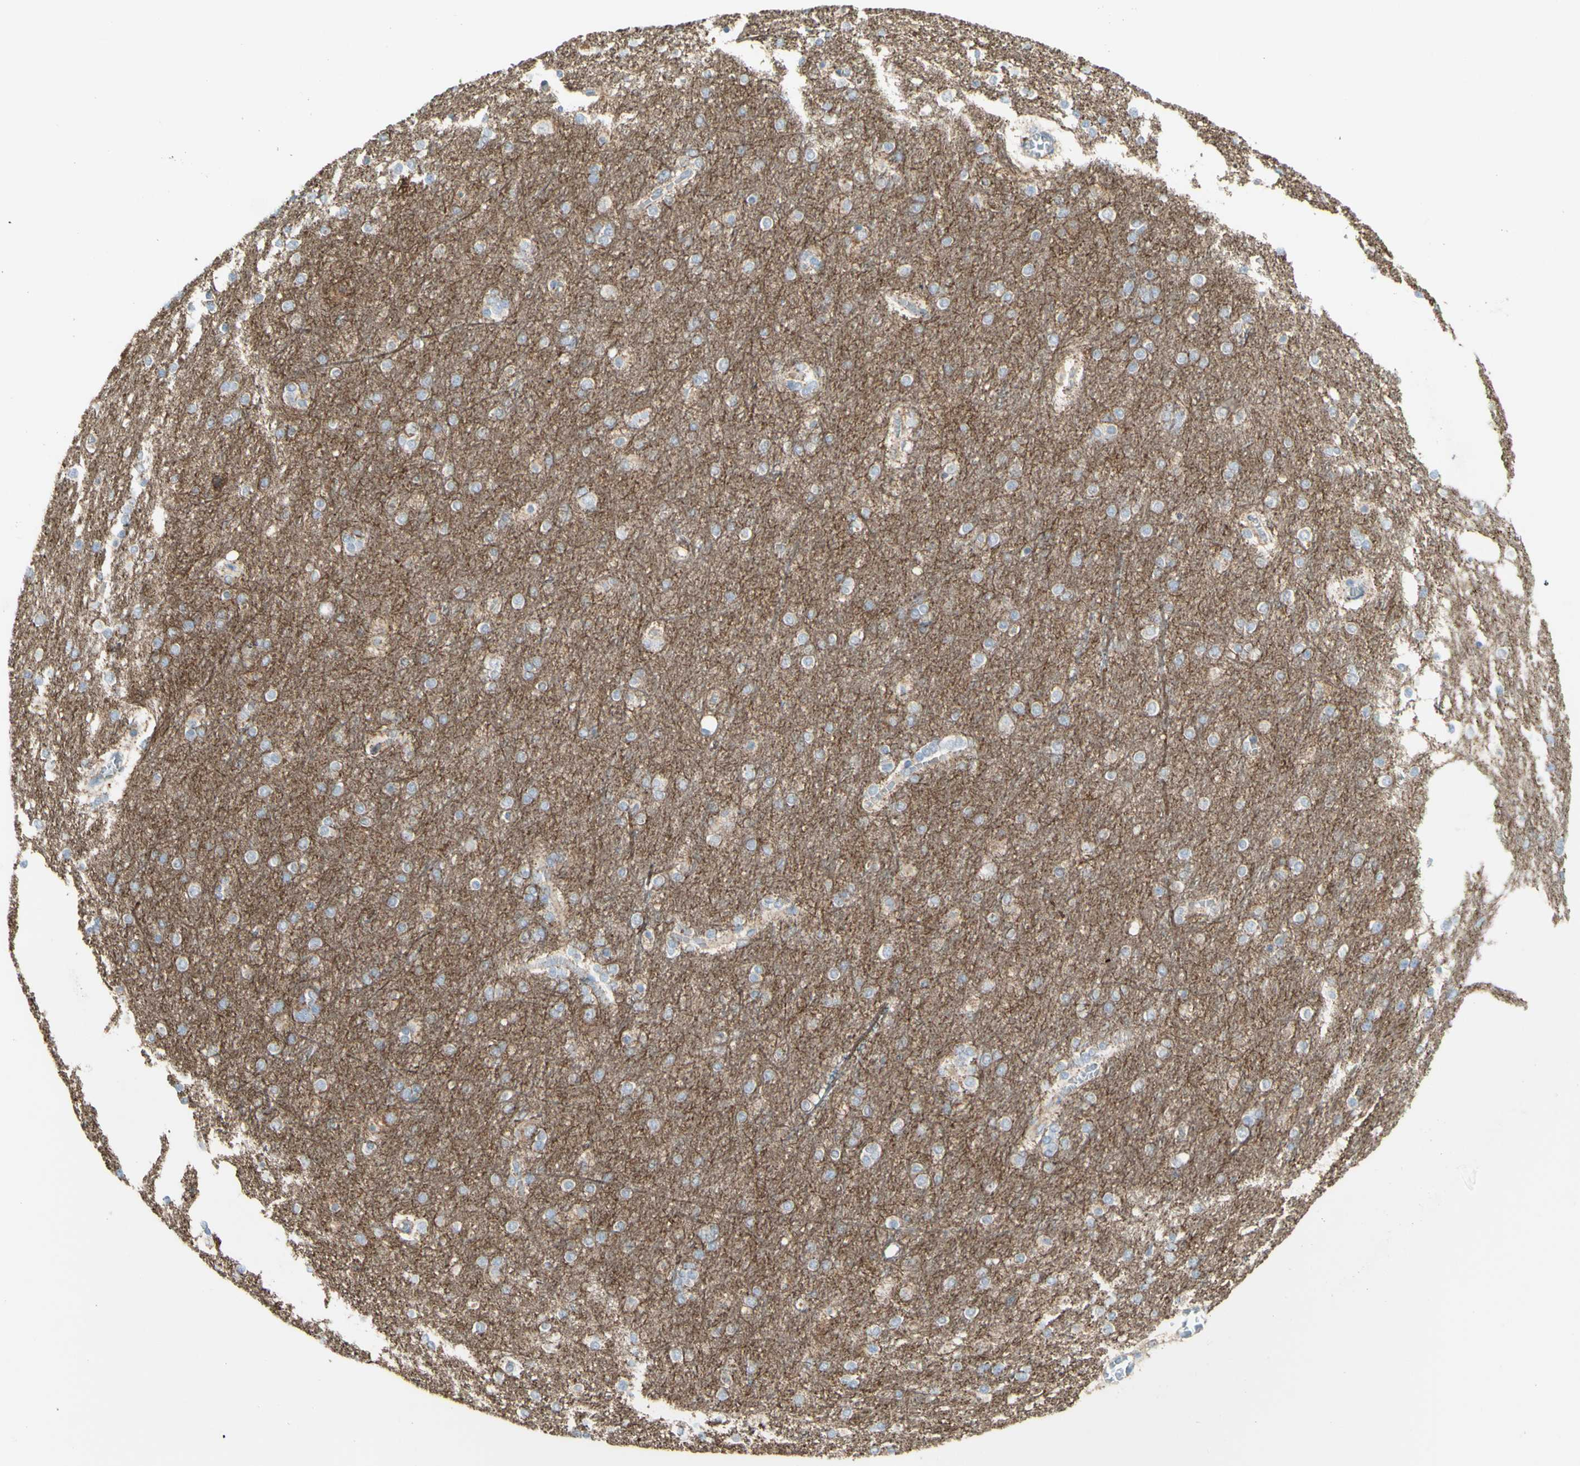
{"staining": {"intensity": "weak", "quantity": ">75%", "location": "cytoplasmic/membranous"}, "tissue": "cerebral cortex", "cell_type": "Endothelial cells", "image_type": "normal", "snomed": [{"axis": "morphology", "description": "Normal tissue, NOS"}, {"axis": "topography", "description": "Cerebral cortex"}], "caption": "A brown stain labels weak cytoplasmic/membranous expression of a protein in endothelial cells of benign human cerebral cortex.", "gene": "CNTNAP1", "patient": {"sex": "female", "age": 54}}